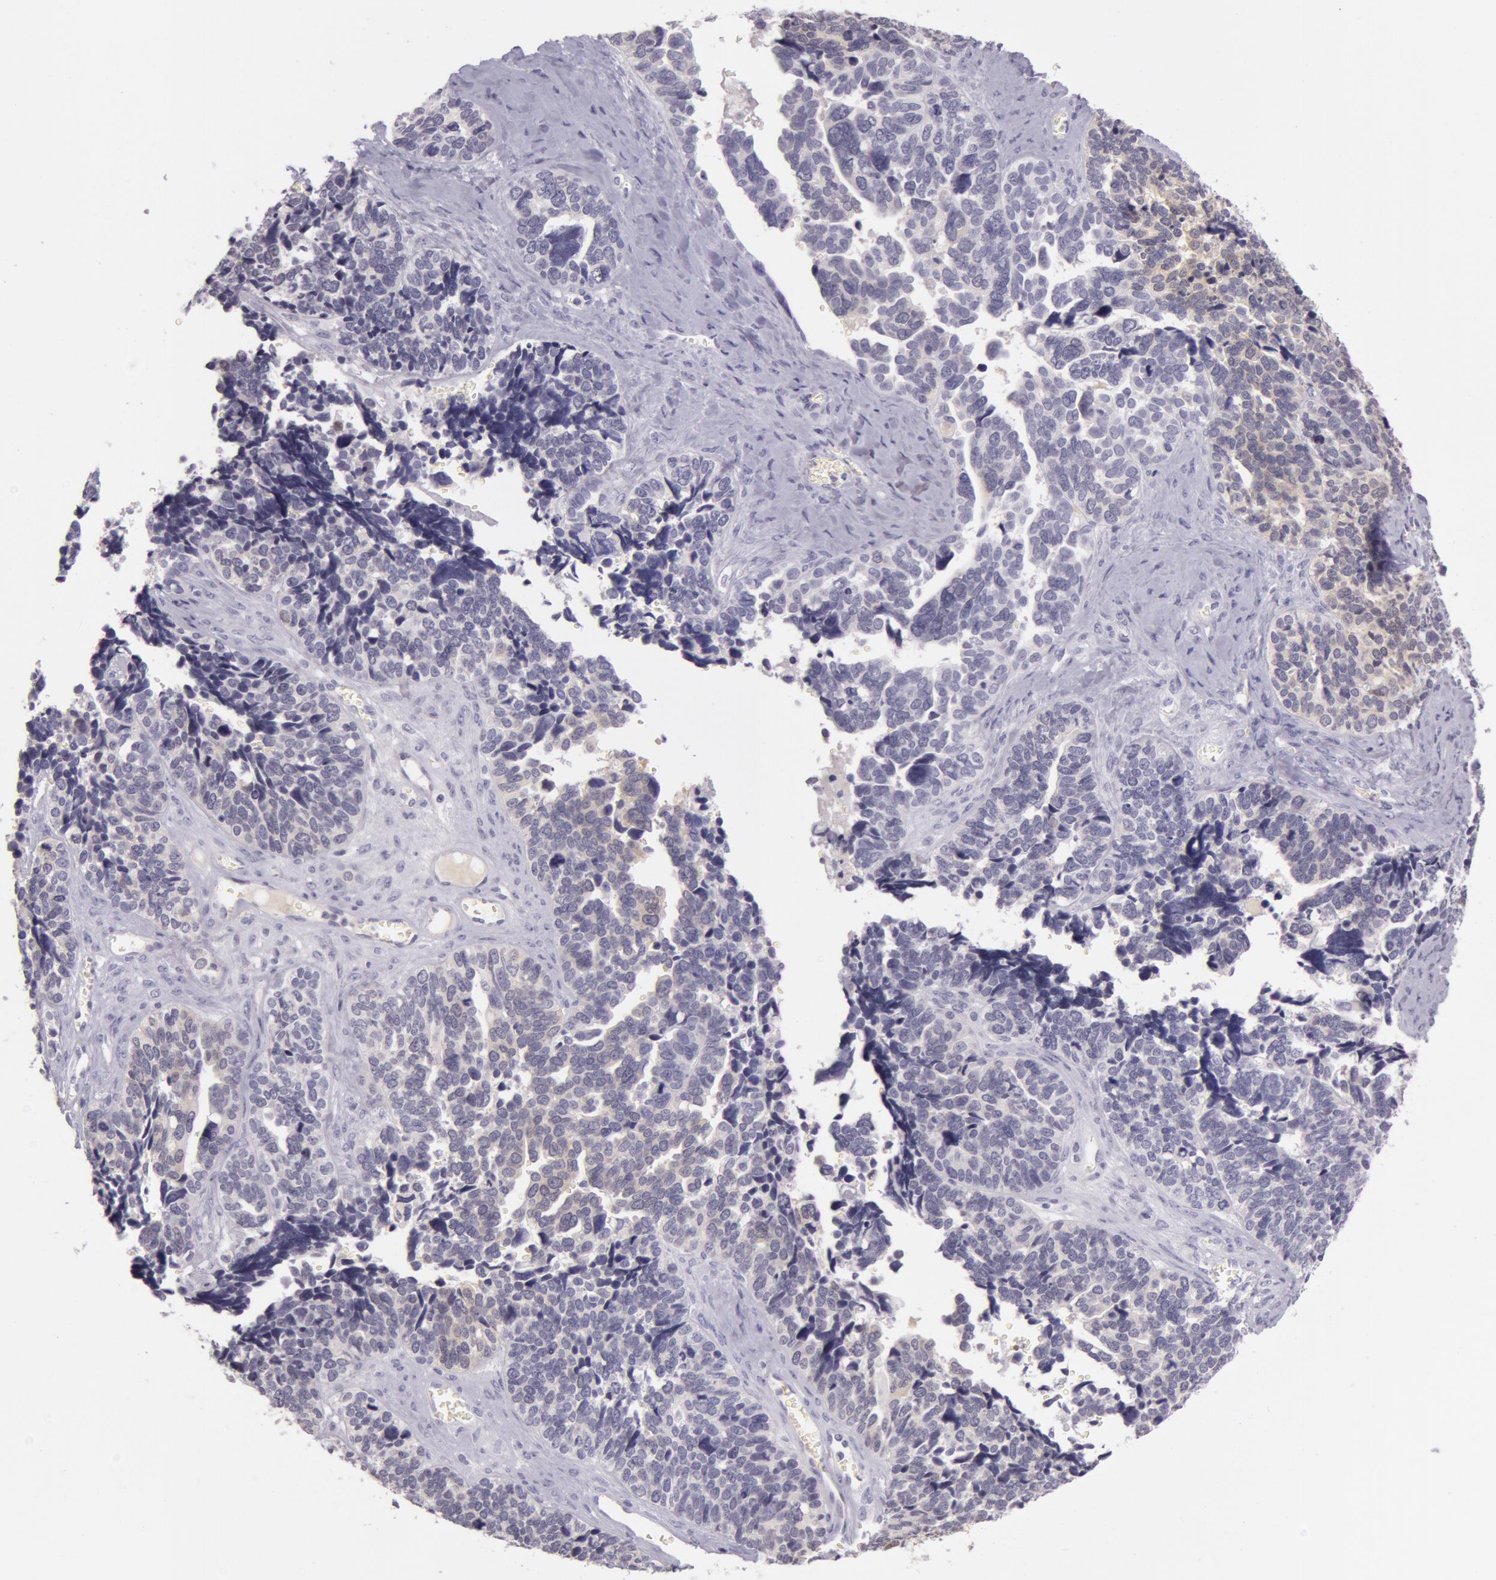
{"staining": {"intensity": "negative", "quantity": "none", "location": "none"}, "tissue": "ovarian cancer", "cell_type": "Tumor cells", "image_type": "cancer", "snomed": [{"axis": "morphology", "description": "Cystadenocarcinoma, serous, NOS"}, {"axis": "topography", "description": "Ovary"}], "caption": "DAB (3,3'-diaminobenzidine) immunohistochemical staining of ovarian cancer exhibits no significant staining in tumor cells.", "gene": "CKB", "patient": {"sex": "female", "age": 77}}